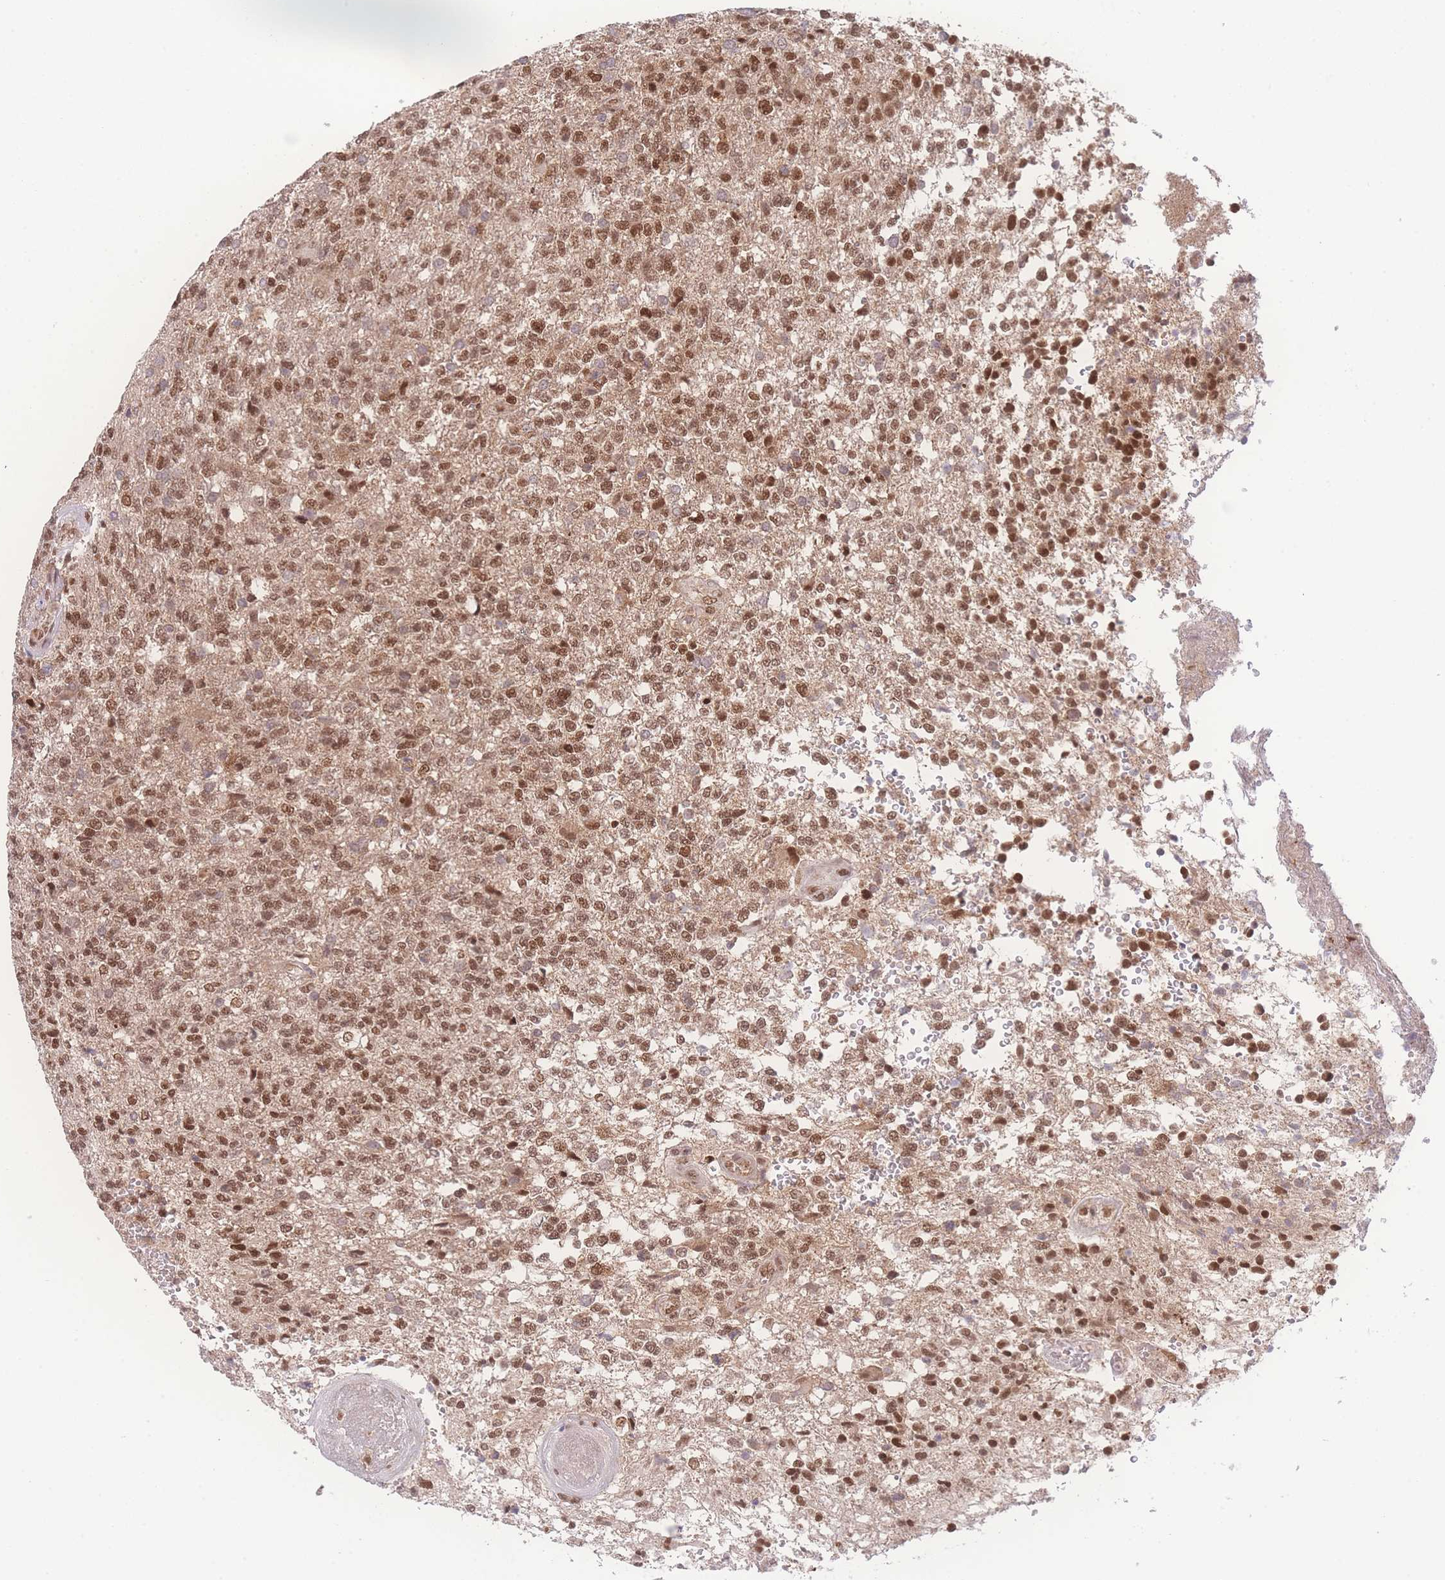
{"staining": {"intensity": "moderate", "quantity": ">75%", "location": "nuclear"}, "tissue": "glioma", "cell_type": "Tumor cells", "image_type": "cancer", "snomed": [{"axis": "morphology", "description": "Glioma, malignant, High grade"}, {"axis": "topography", "description": "Brain"}], "caption": "This is an image of immunohistochemistry staining of glioma, which shows moderate staining in the nuclear of tumor cells.", "gene": "RAVER1", "patient": {"sex": "male", "age": 56}}